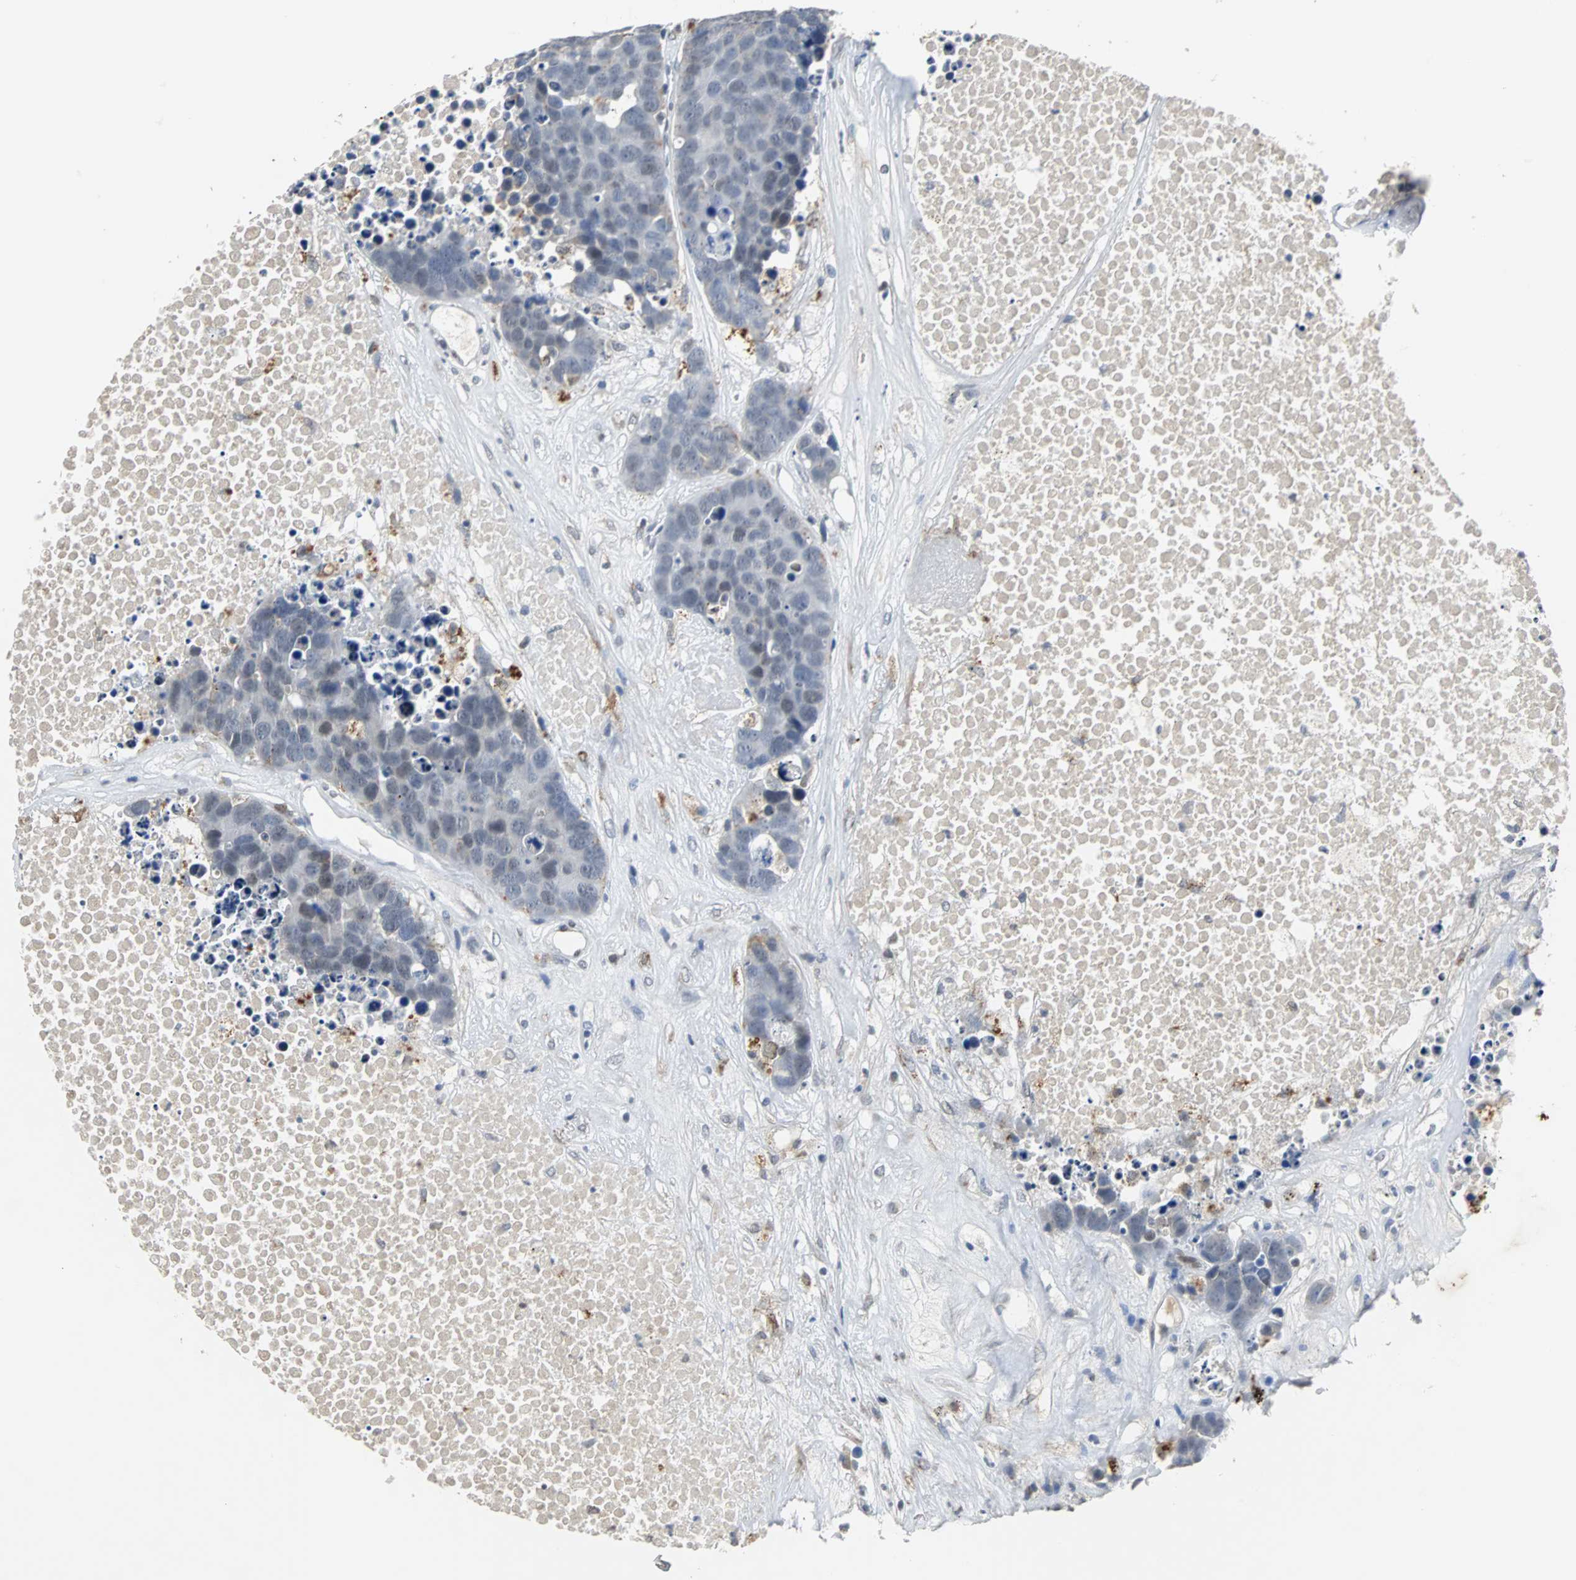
{"staining": {"intensity": "weak", "quantity": "<25%", "location": "cytoplasmic/membranous"}, "tissue": "carcinoid", "cell_type": "Tumor cells", "image_type": "cancer", "snomed": [{"axis": "morphology", "description": "Carcinoid, malignant, NOS"}, {"axis": "topography", "description": "Lung"}], "caption": "Immunohistochemical staining of carcinoid (malignant) demonstrates no significant staining in tumor cells.", "gene": "HLX", "patient": {"sex": "male", "age": 60}}